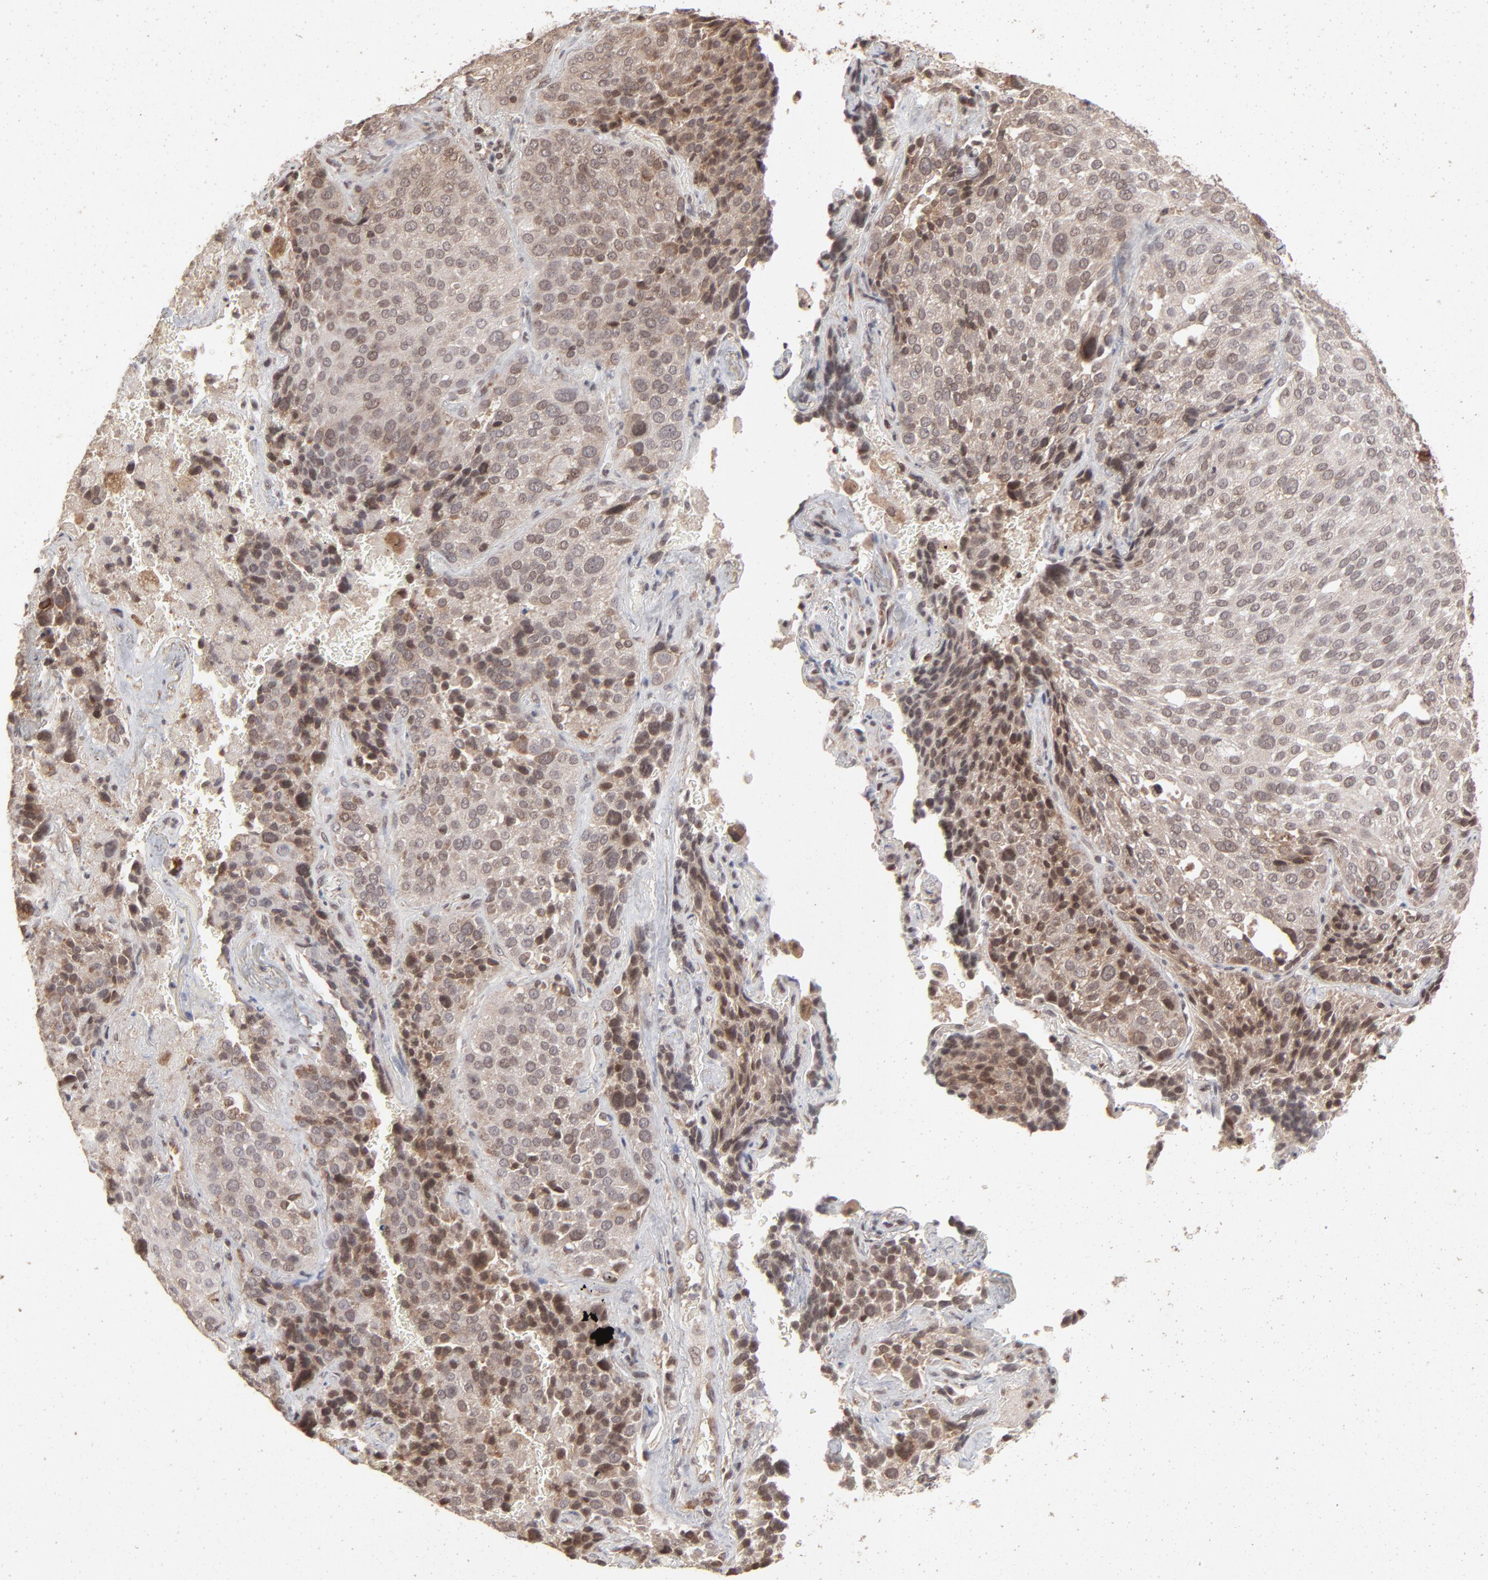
{"staining": {"intensity": "moderate", "quantity": "25%-75%", "location": "cytoplasmic/membranous,nuclear"}, "tissue": "lung cancer", "cell_type": "Tumor cells", "image_type": "cancer", "snomed": [{"axis": "morphology", "description": "Squamous cell carcinoma, NOS"}, {"axis": "topography", "description": "Lung"}], "caption": "Immunohistochemistry (IHC) image of lung cancer (squamous cell carcinoma) stained for a protein (brown), which demonstrates medium levels of moderate cytoplasmic/membranous and nuclear positivity in approximately 25%-75% of tumor cells.", "gene": "ARIH1", "patient": {"sex": "male", "age": 54}}